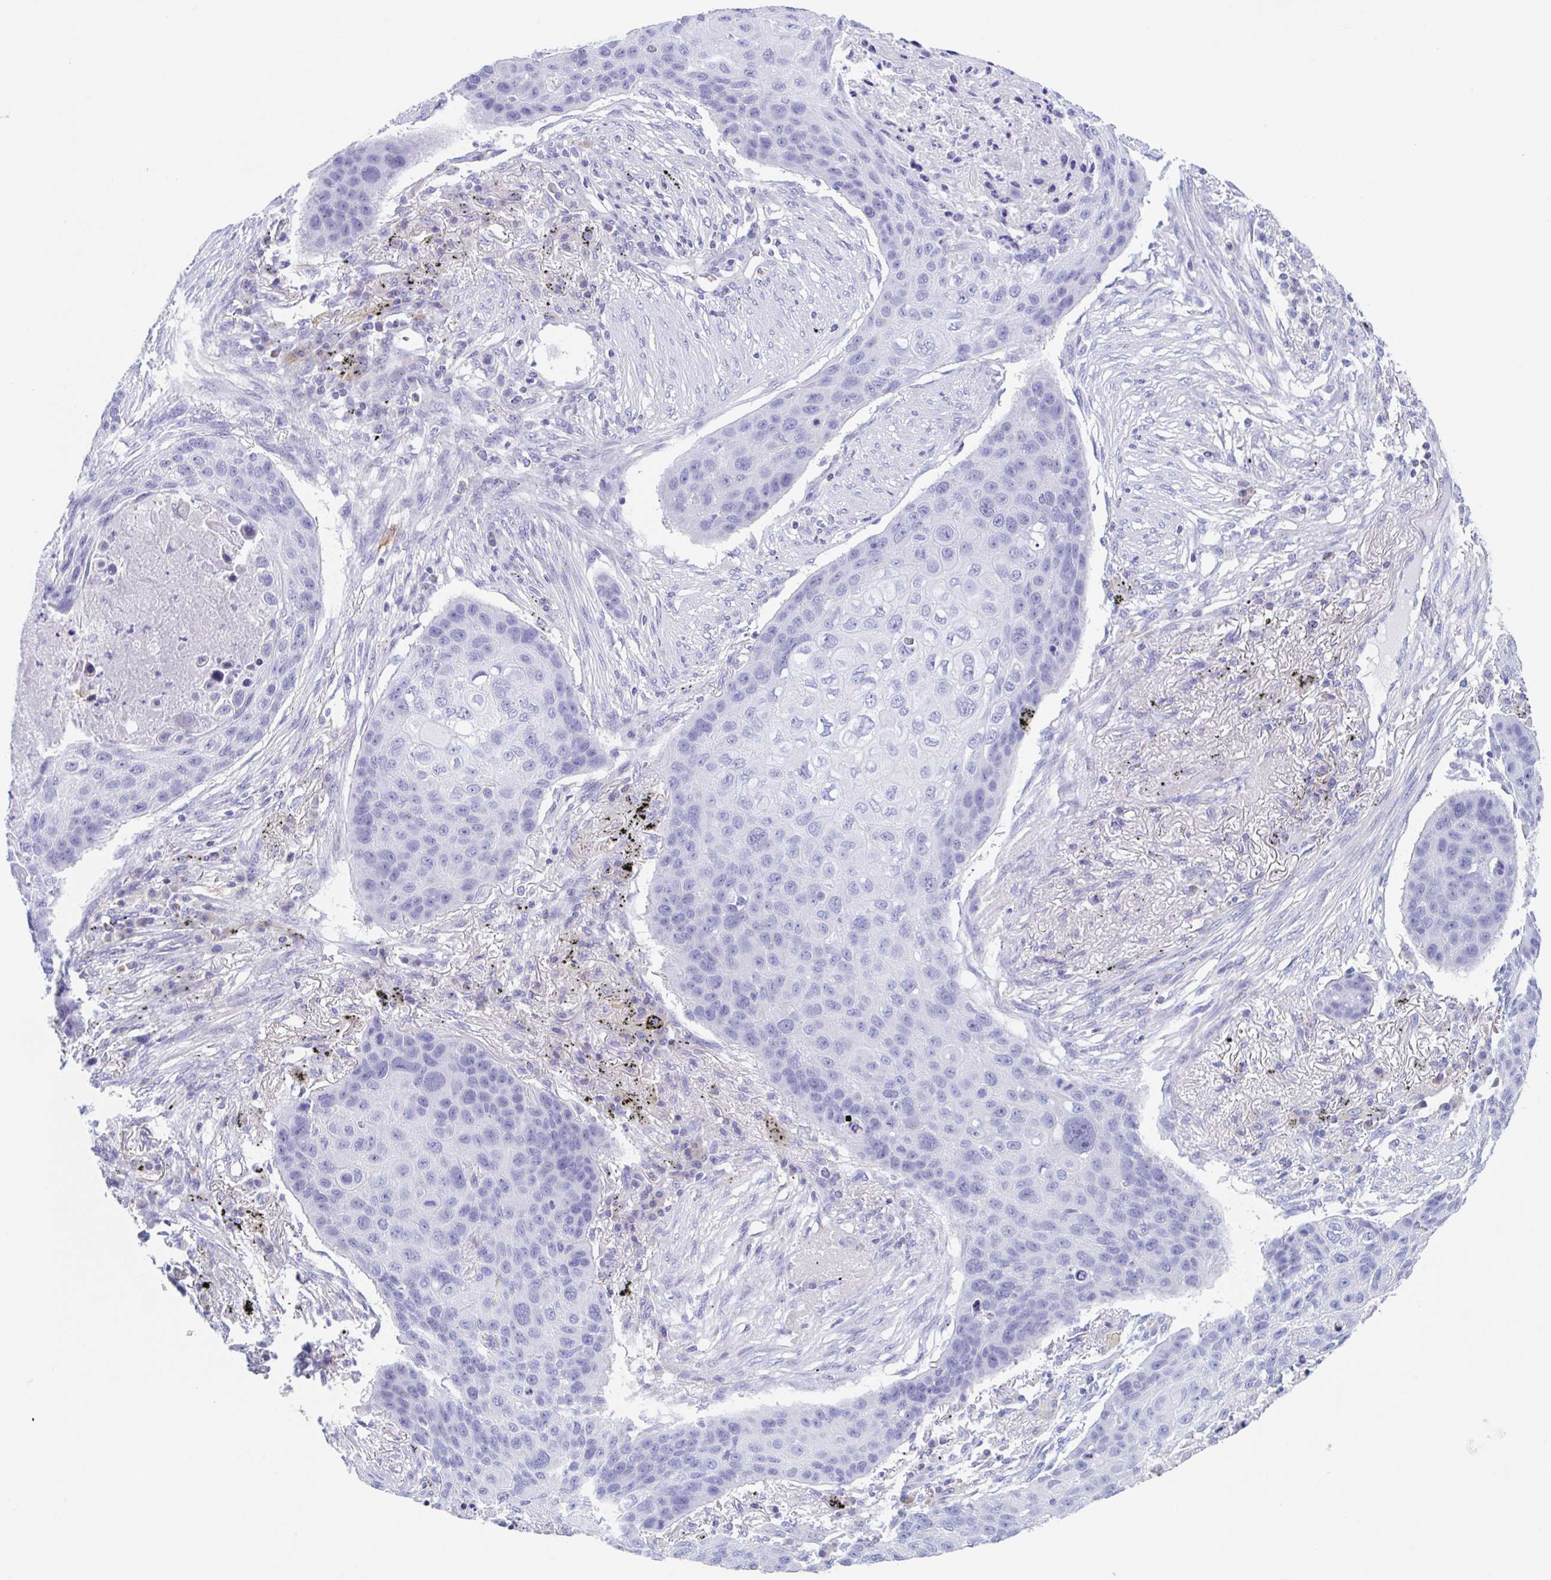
{"staining": {"intensity": "negative", "quantity": "none", "location": "none"}, "tissue": "lung cancer", "cell_type": "Tumor cells", "image_type": "cancer", "snomed": [{"axis": "morphology", "description": "Squamous cell carcinoma, NOS"}, {"axis": "topography", "description": "Lung"}], "caption": "IHC image of neoplastic tissue: human squamous cell carcinoma (lung) stained with DAB exhibits no significant protein staining in tumor cells.", "gene": "ANKRD9", "patient": {"sex": "female", "age": 63}}